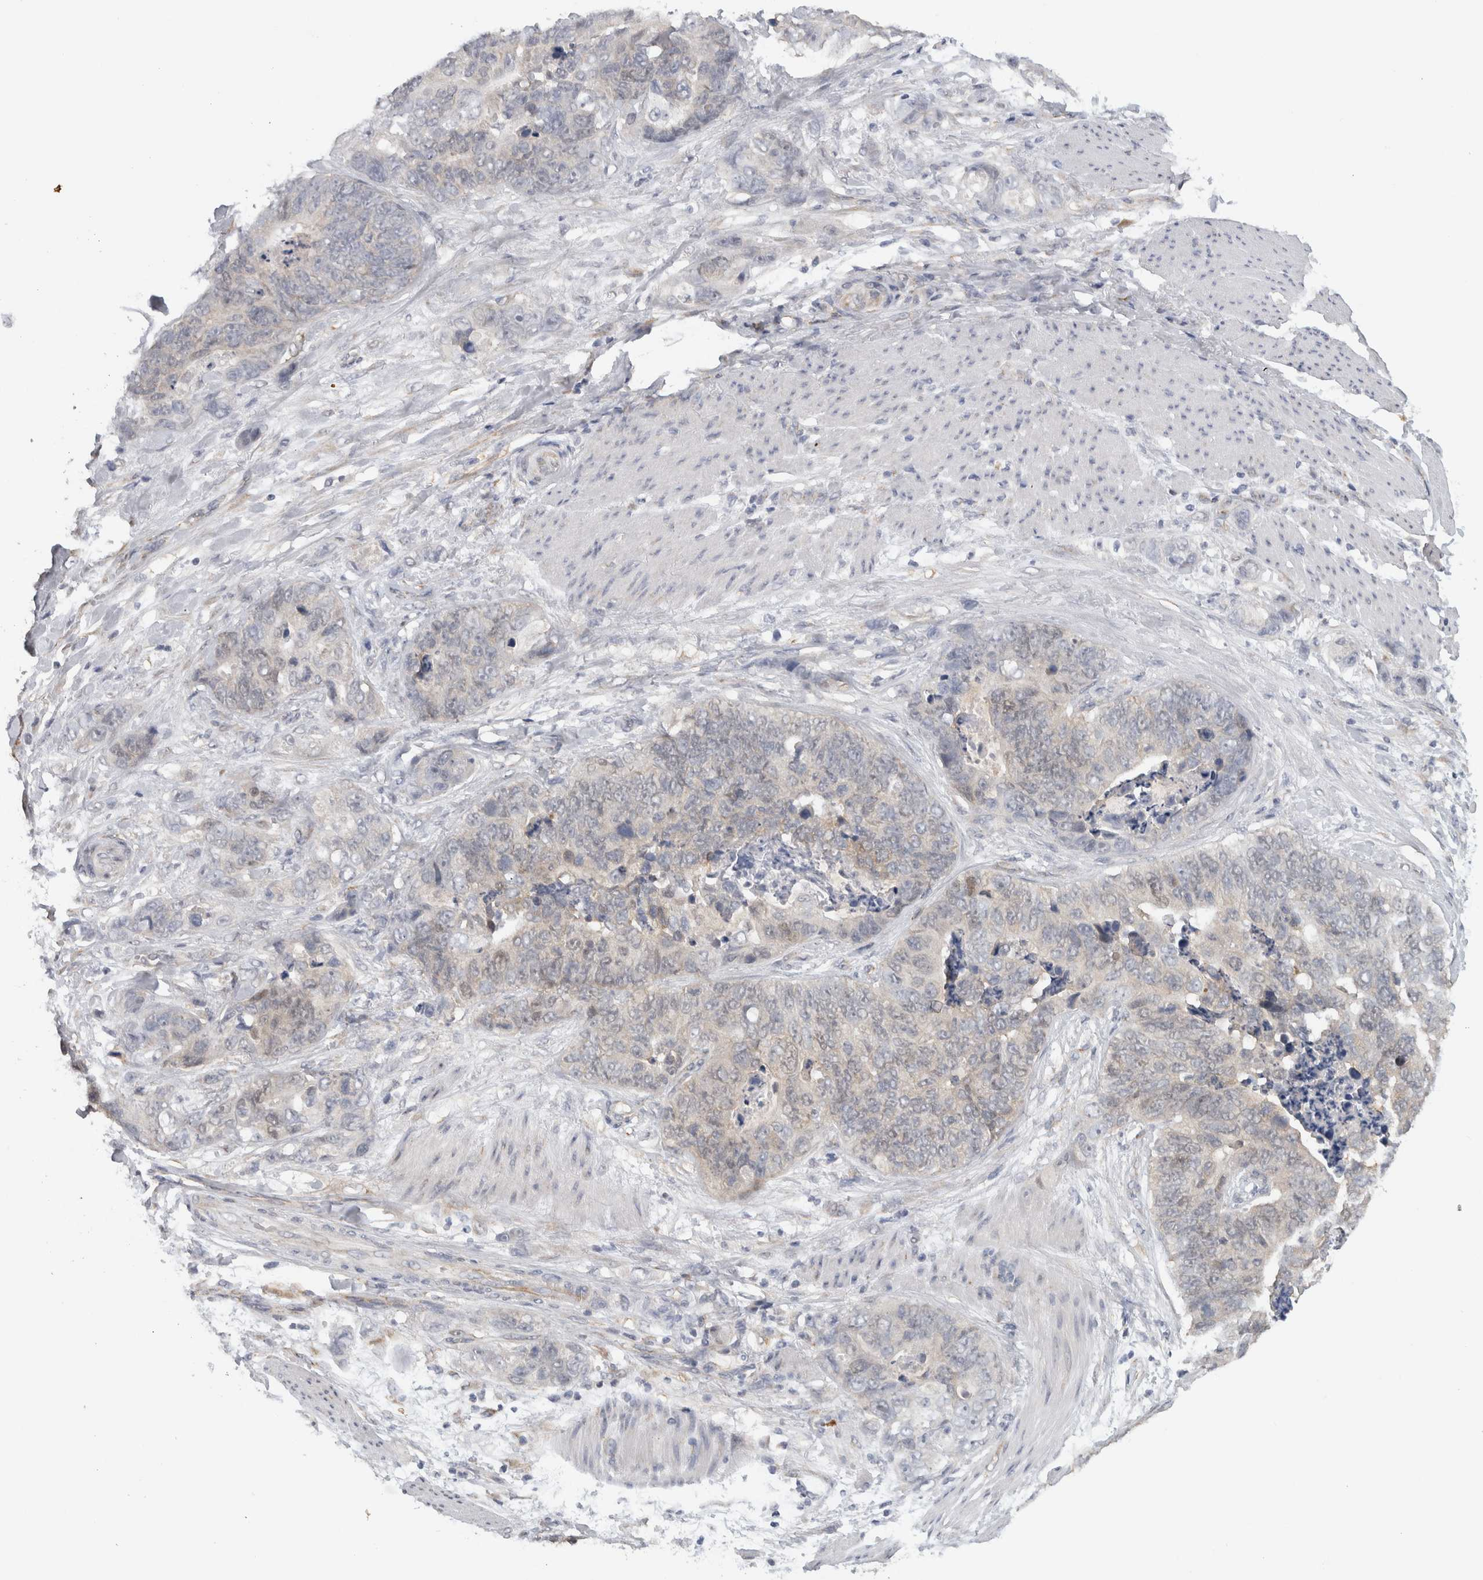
{"staining": {"intensity": "negative", "quantity": "none", "location": "none"}, "tissue": "stomach cancer", "cell_type": "Tumor cells", "image_type": "cancer", "snomed": [{"axis": "morphology", "description": "Normal tissue, NOS"}, {"axis": "morphology", "description": "Adenocarcinoma, NOS"}, {"axis": "topography", "description": "Stomach"}], "caption": "Tumor cells show no significant expression in stomach adenocarcinoma.", "gene": "DYRK2", "patient": {"sex": "female", "age": 89}}